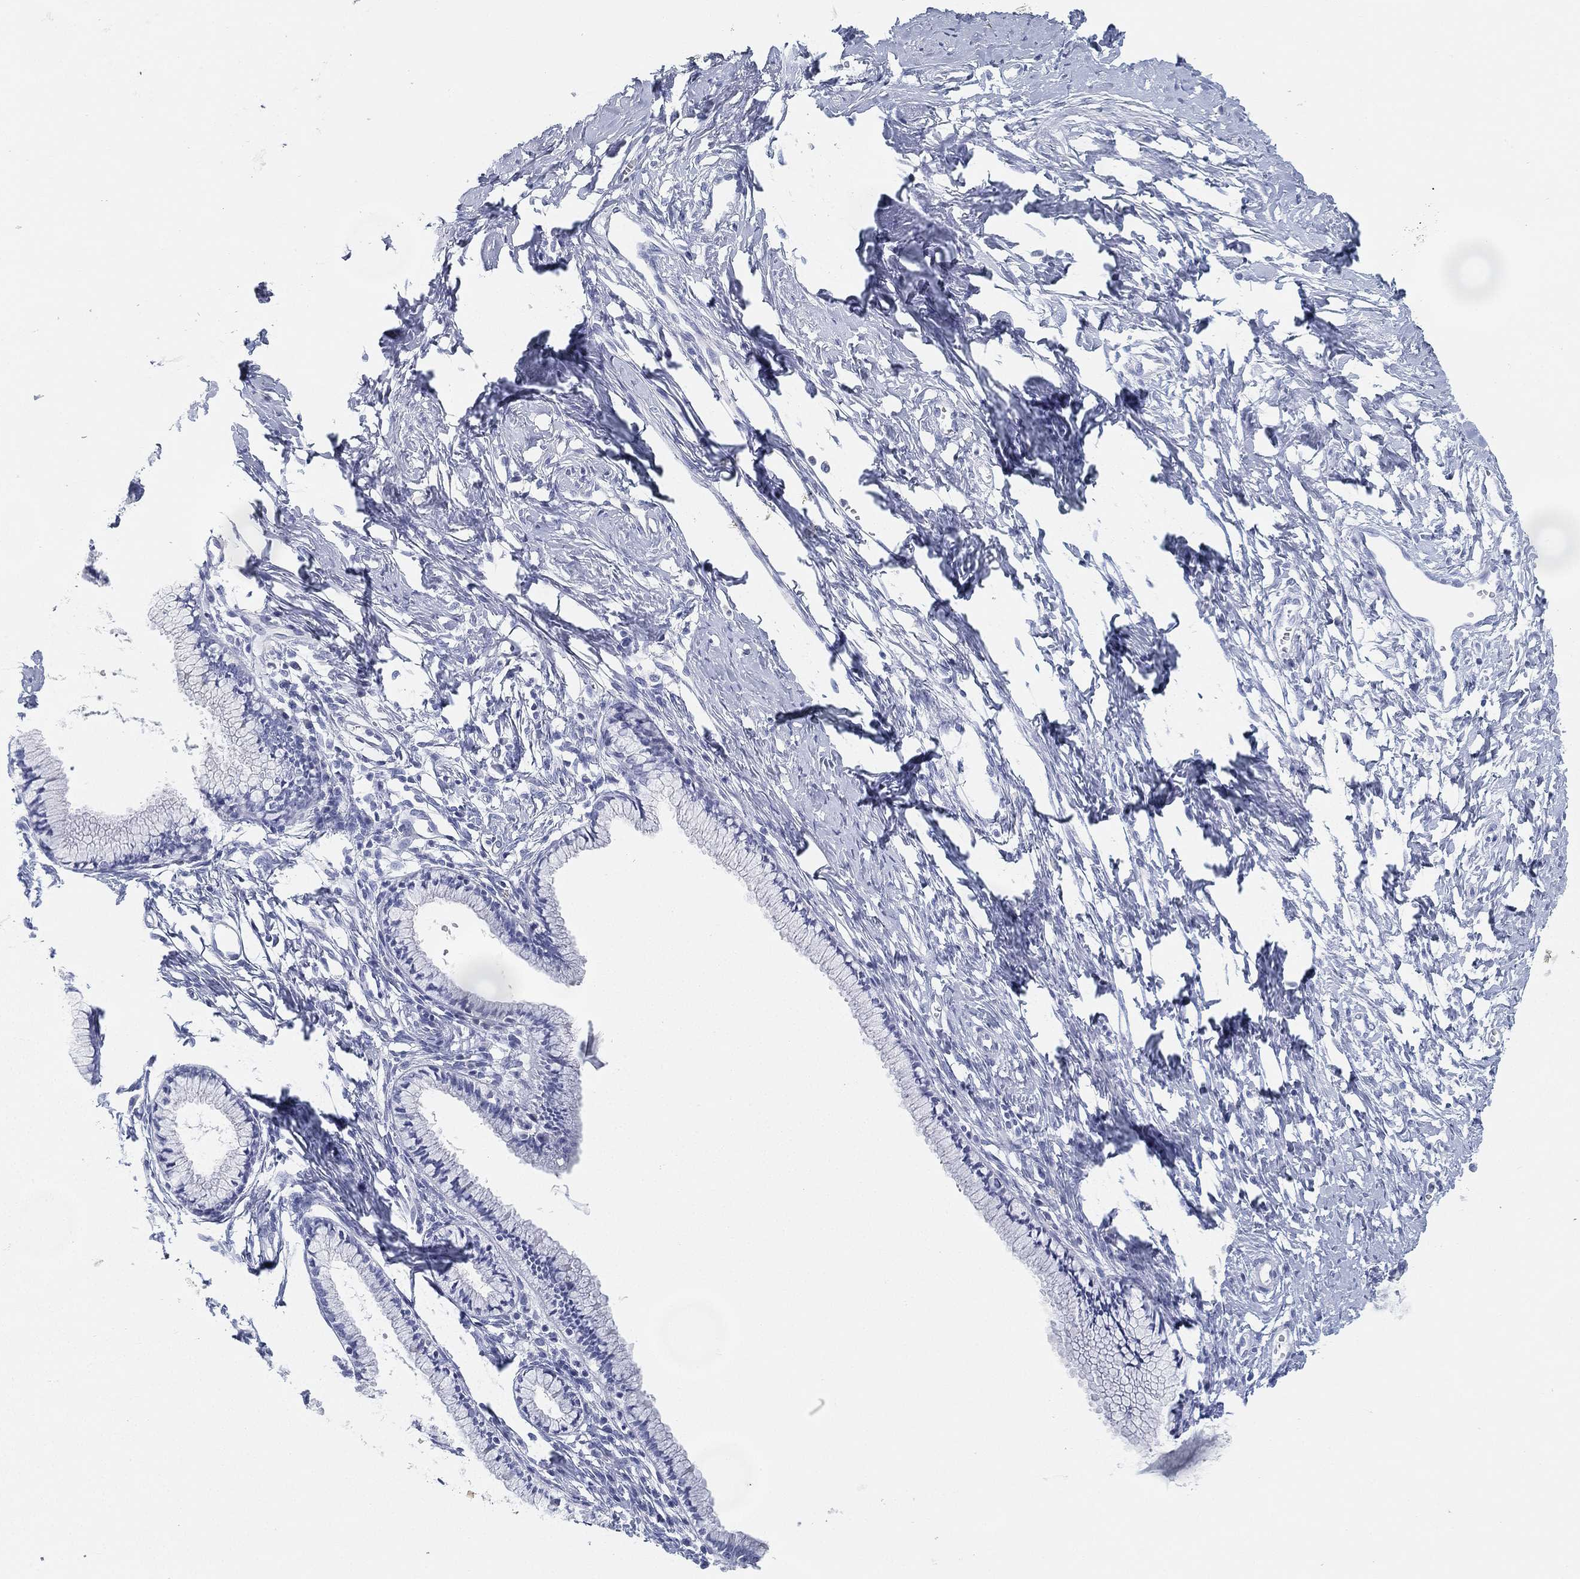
{"staining": {"intensity": "negative", "quantity": "none", "location": "none"}, "tissue": "cervix", "cell_type": "Glandular cells", "image_type": "normal", "snomed": [{"axis": "morphology", "description": "Normal tissue, NOS"}, {"axis": "topography", "description": "Cervix"}], "caption": "This is an immunohistochemistry photomicrograph of benign cervix. There is no expression in glandular cells.", "gene": "GPR61", "patient": {"sex": "female", "age": 40}}